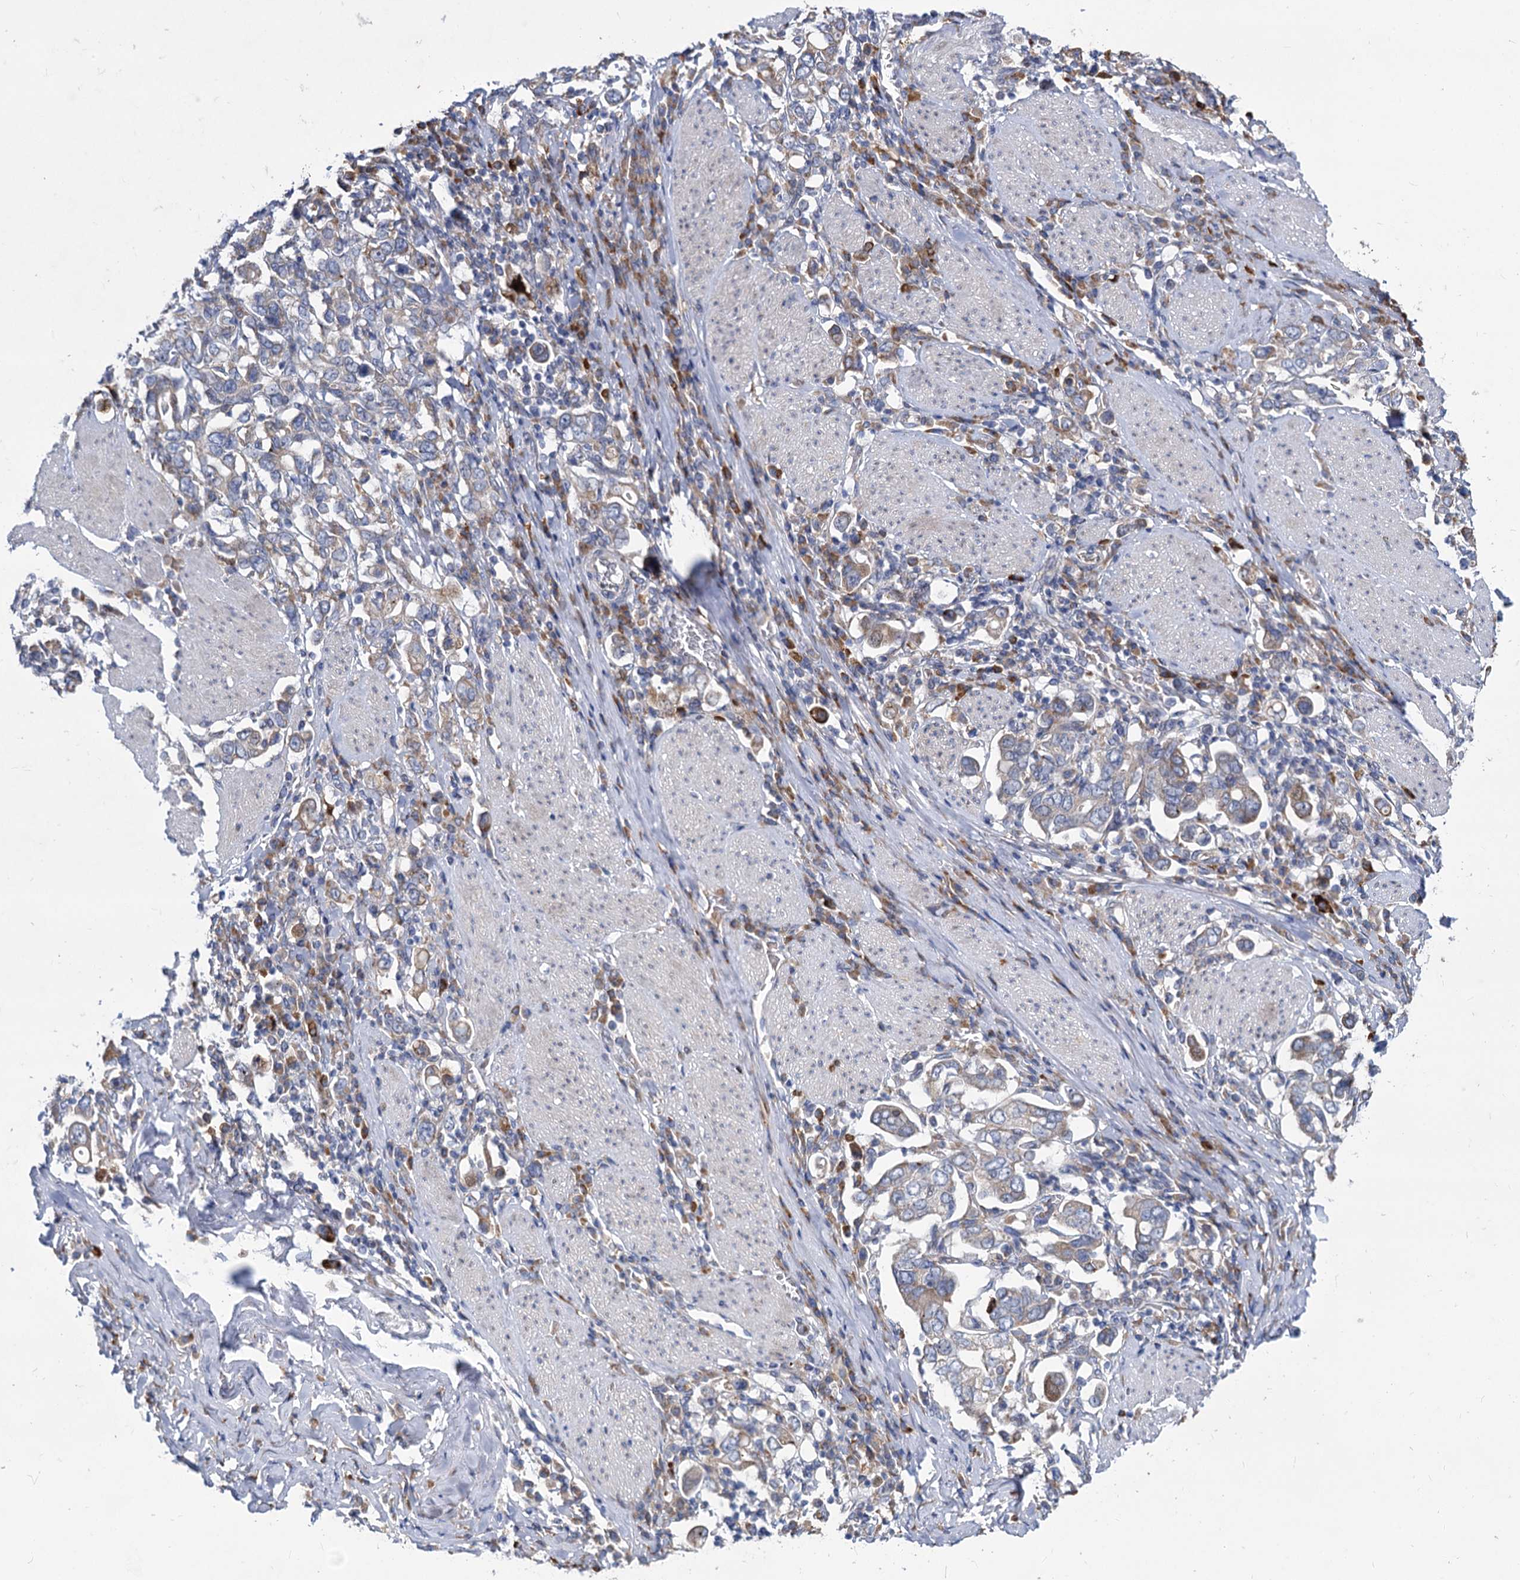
{"staining": {"intensity": "moderate", "quantity": "<25%", "location": "cytoplasmic/membranous"}, "tissue": "stomach cancer", "cell_type": "Tumor cells", "image_type": "cancer", "snomed": [{"axis": "morphology", "description": "Adenocarcinoma, NOS"}, {"axis": "topography", "description": "Stomach, upper"}], "caption": "Immunohistochemistry (IHC) micrograph of stomach adenocarcinoma stained for a protein (brown), which demonstrates low levels of moderate cytoplasmic/membranous expression in approximately <25% of tumor cells.", "gene": "PRSS35", "patient": {"sex": "male", "age": 62}}